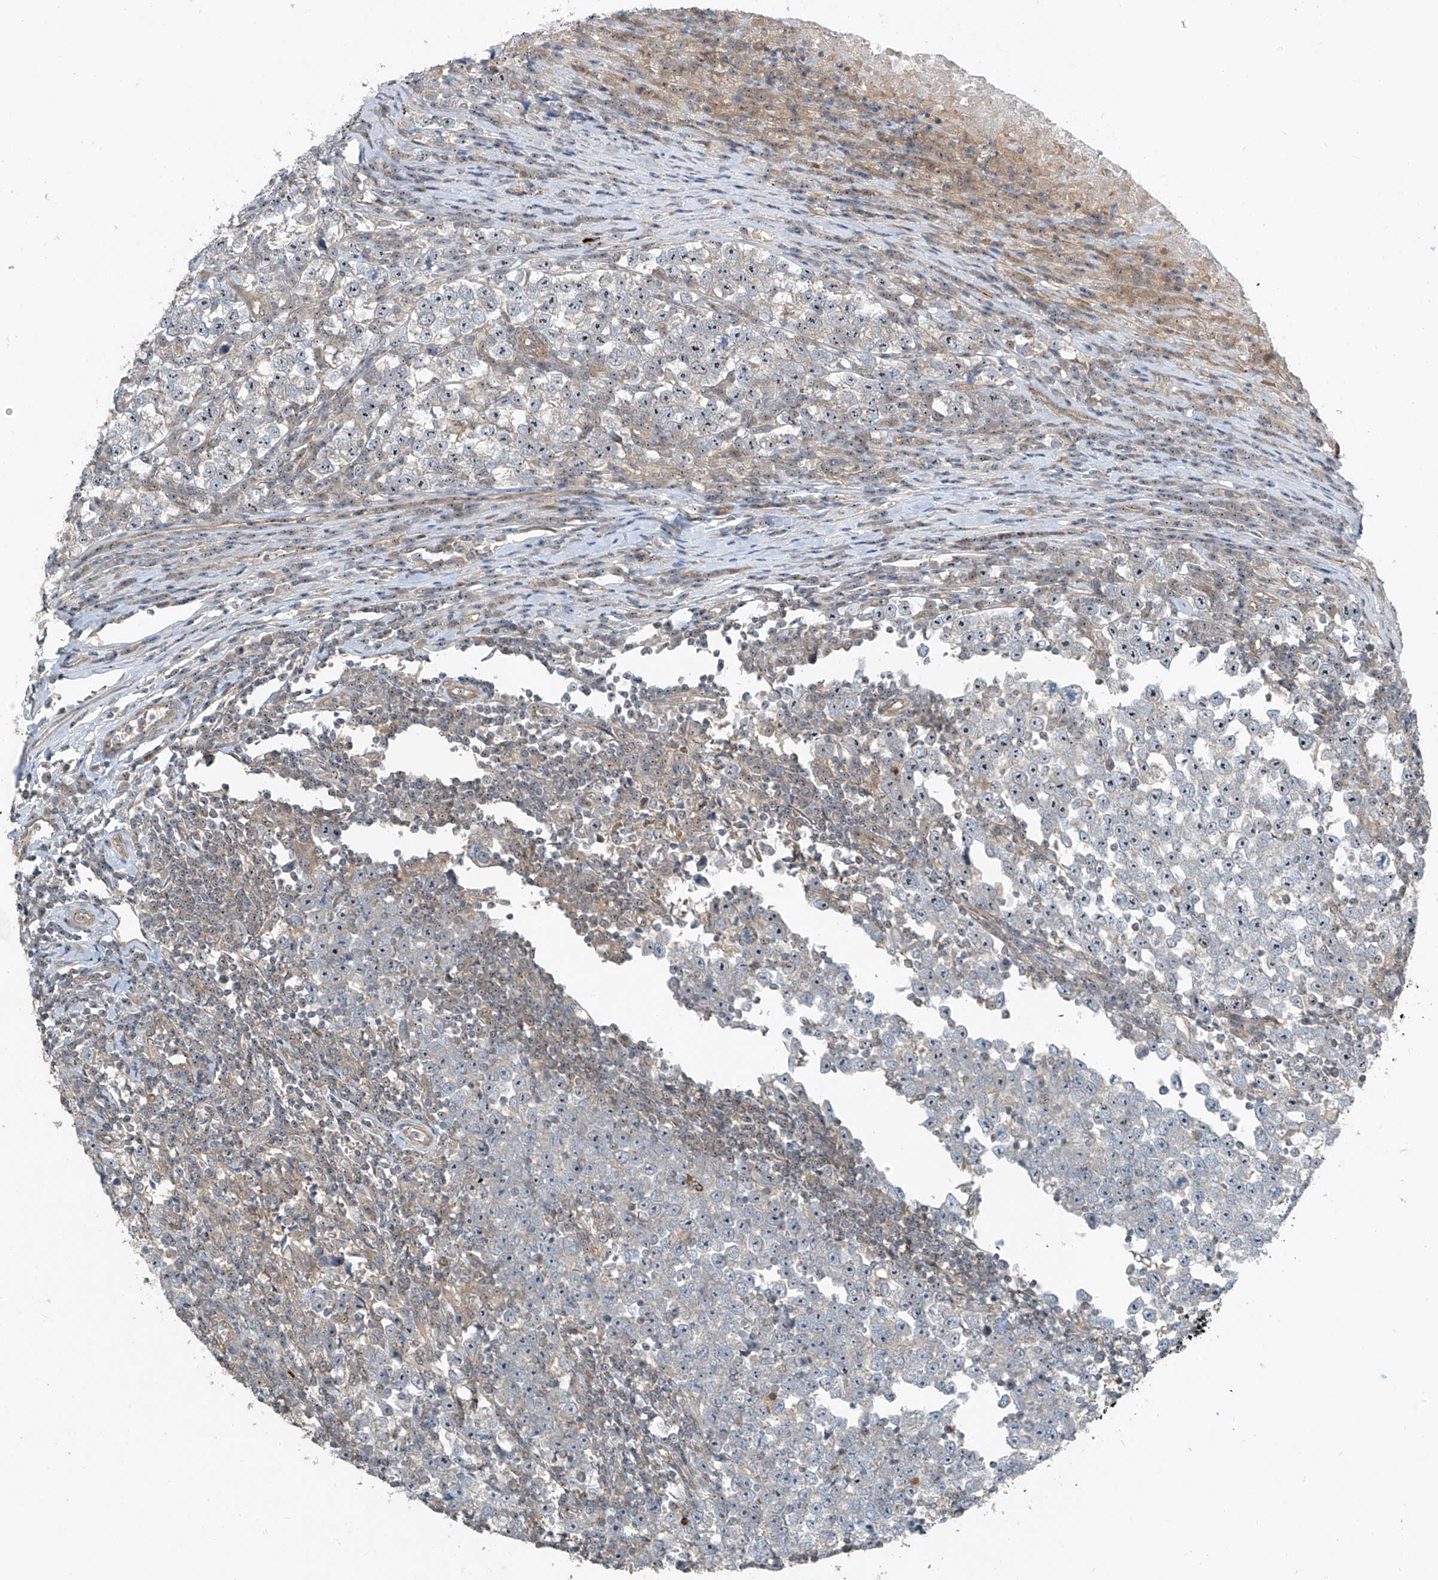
{"staining": {"intensity": "negative", "quantity": "none", "location": "none"}, "tissue": "testis cancer", "cell_type": "Tumor cells", "image_type": "cancer", "snomed": [{"axis": "morphology", "description": "Normal tissue, NOS"}, {"axis": "morphology", "description": "Seminoma, NOS"}, {"axis": "topography", "description": "Testis"}], "caption": "Testis cancer (seminoma) stained for a protein using IHC shows no expression tumor cells.", "gene": "PPCS", "patient": {"sex": "male", "age": 43}}